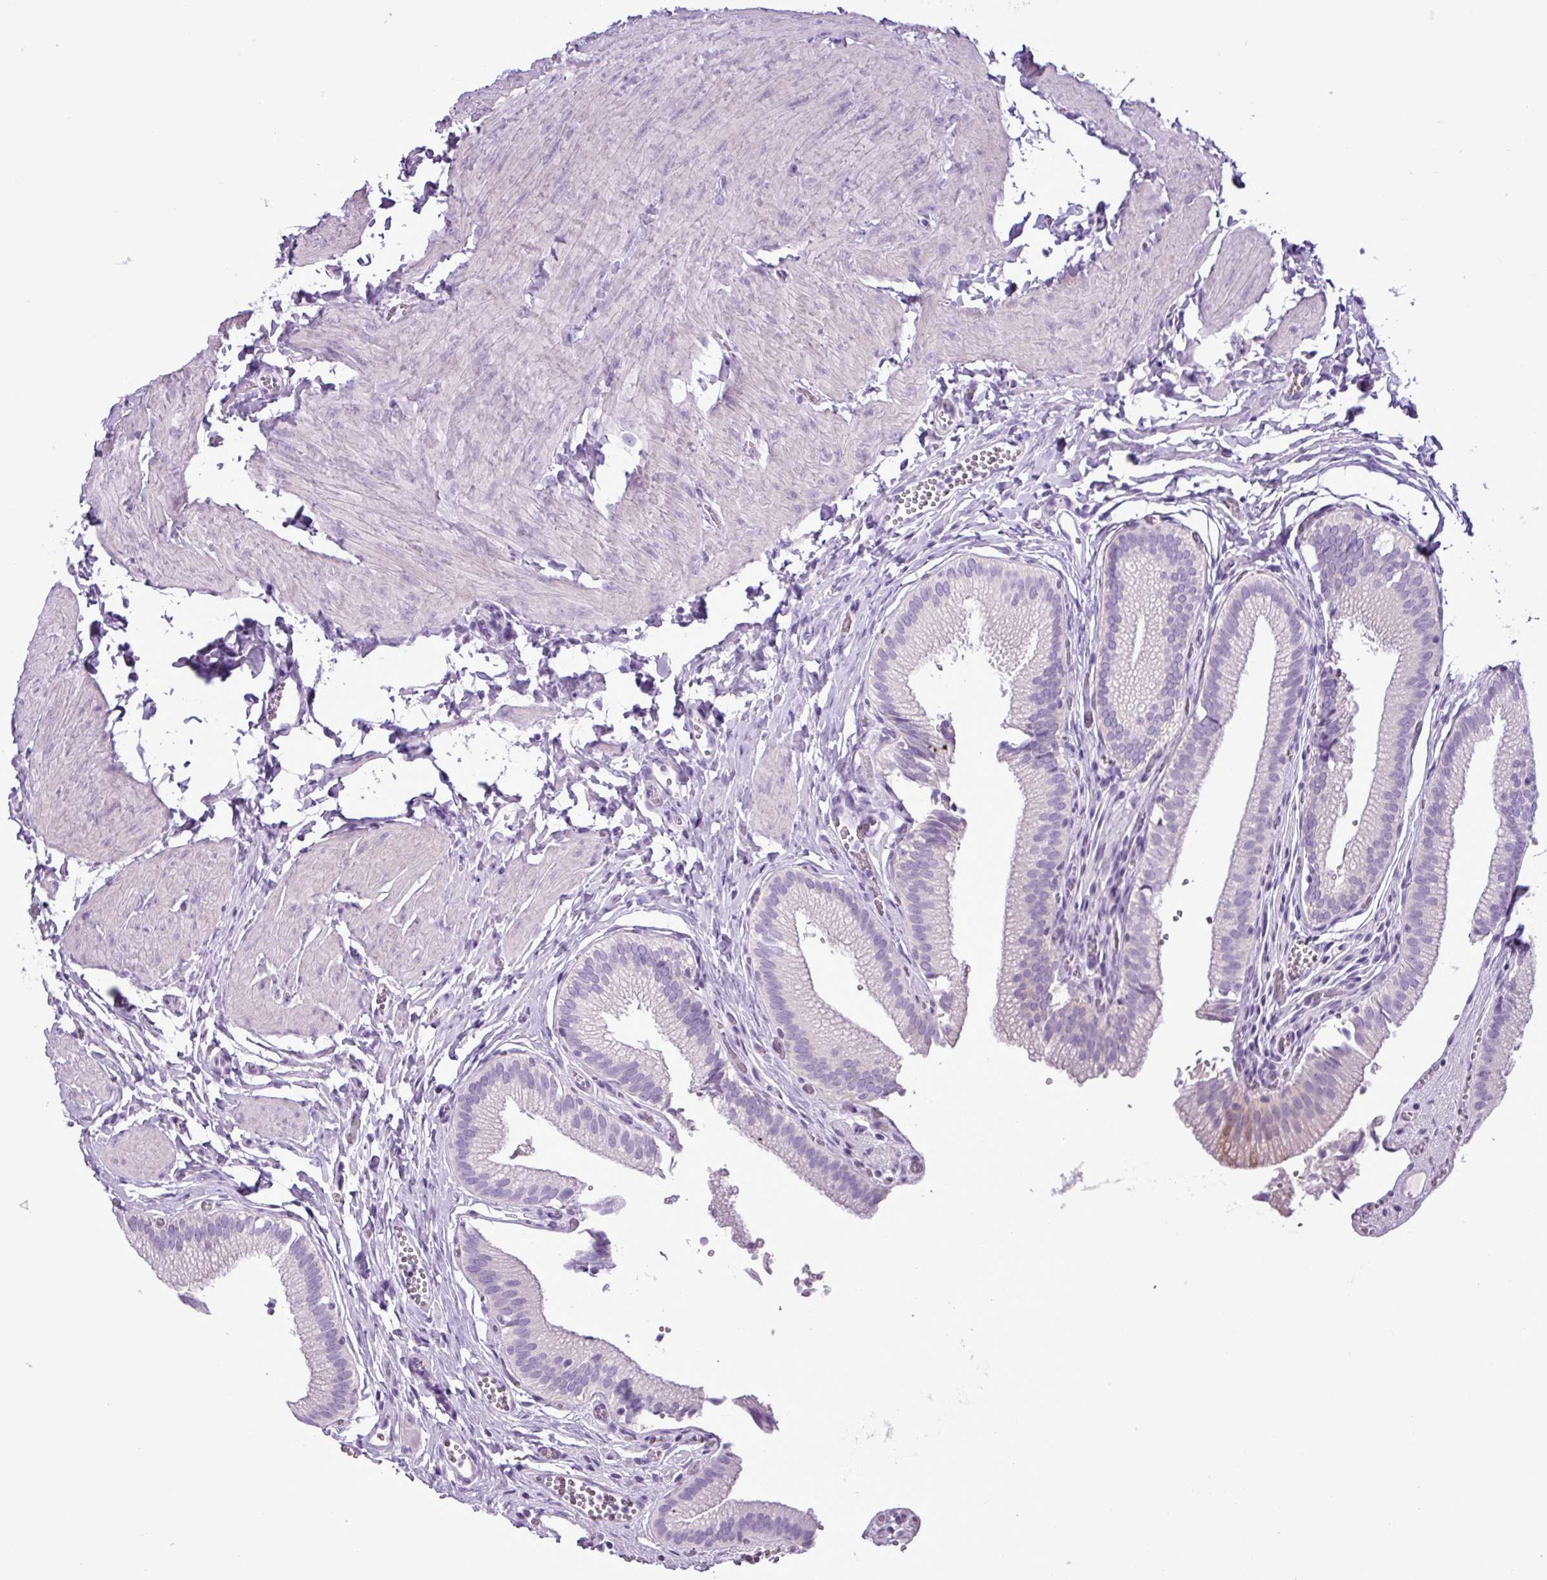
{"staining": {"intensity": "negative", "quantity": "none", "location": "none"}, "tissue": "gallbladder", "cell_type": "Glandular cells", "image_type": "normal", "snomed": [{"axis": "morphology", "description": "Normal tissue, NOS"}, {"axis": "topography", "description": "Gallbladder"}, {"axis": "topography", "description": "Peripheral nerve tissue"}], "caption": "IHC image of unremarkable gallbladder: human gallbladder stained with DAB (3,3'-diaminobenzidine) demonstrates no significant protein staining in glandular cells.", "gene": "ALDH3A1", "patient": {"sex": "male", "age": 17}}